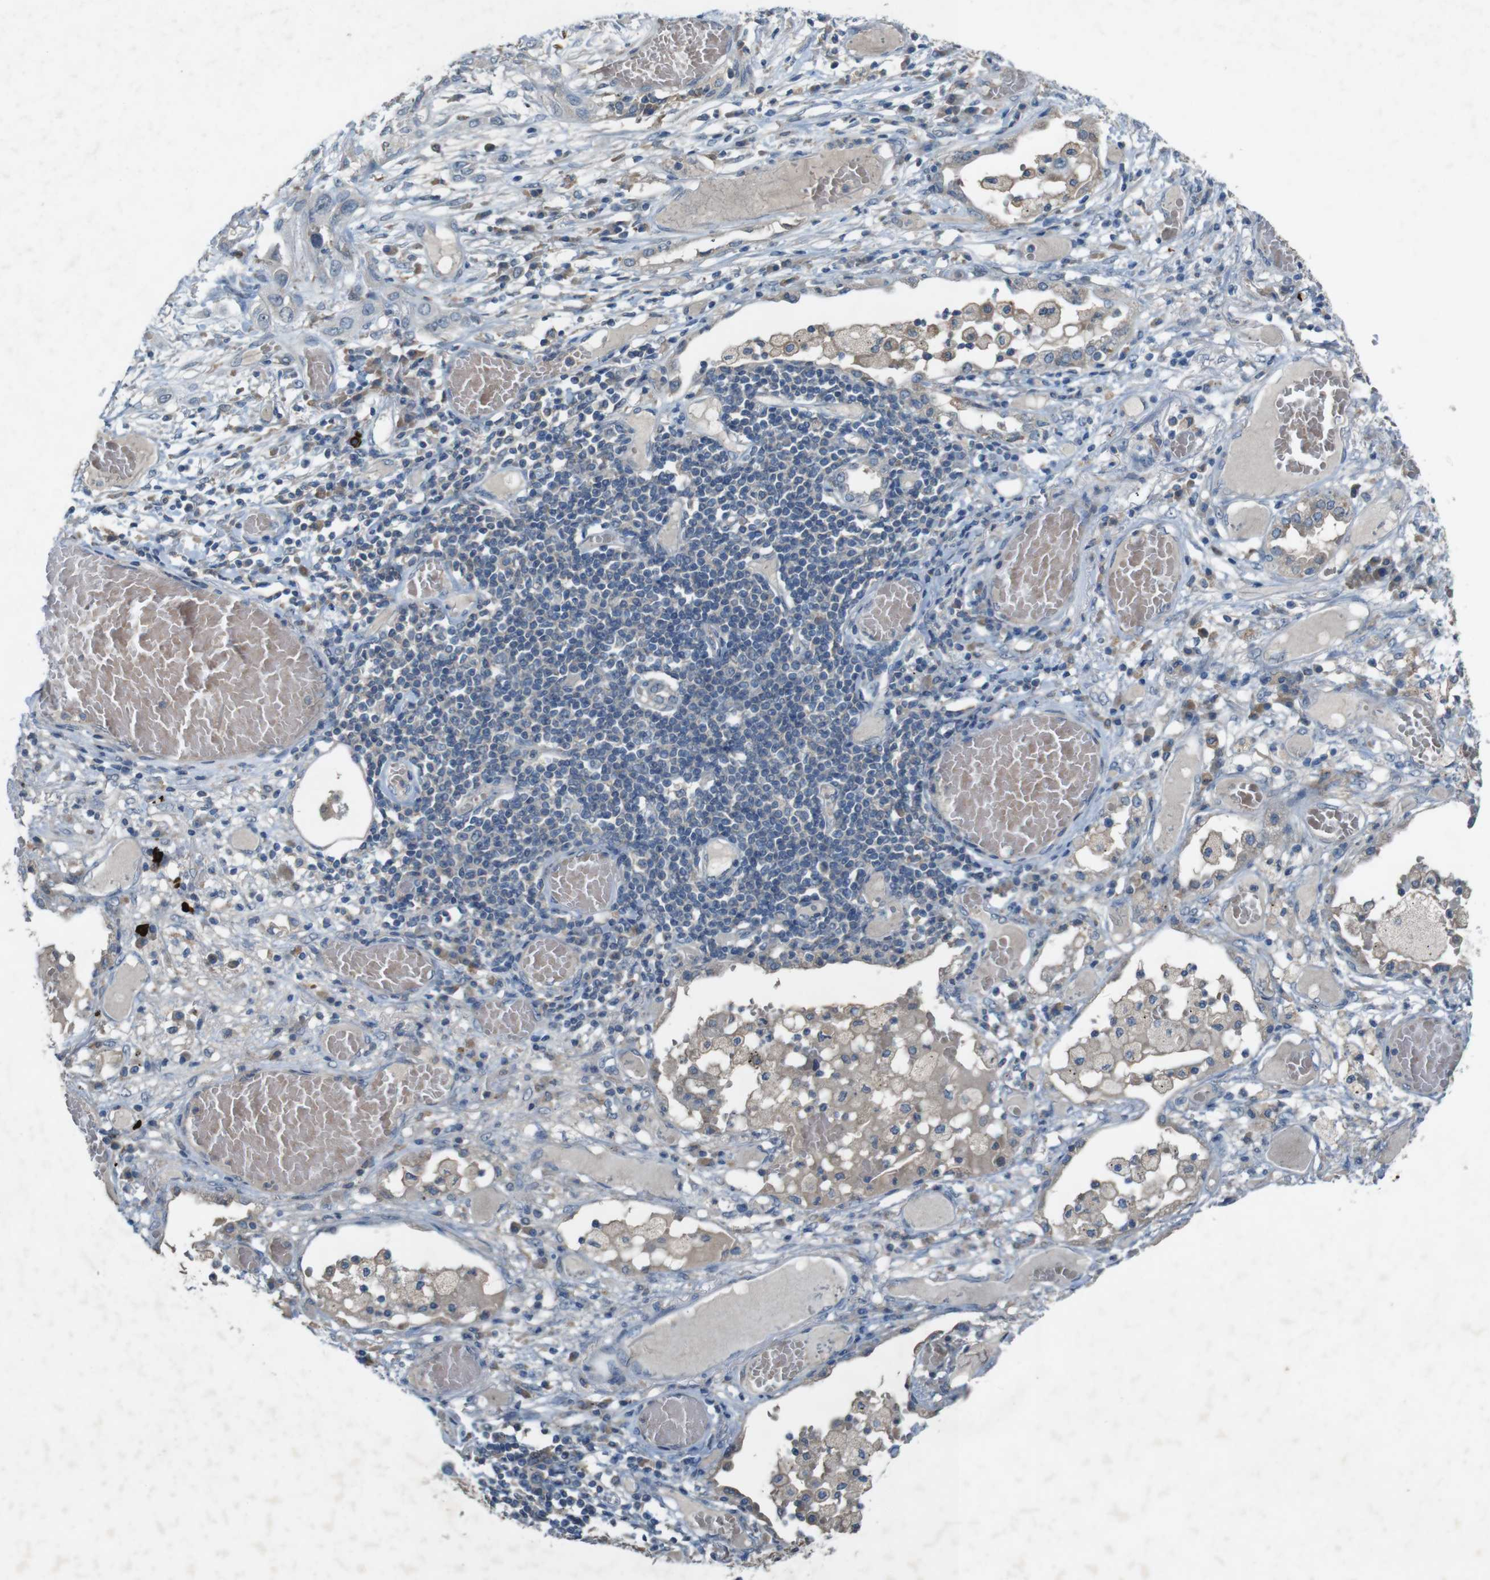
{"staining": {"intensity": "weak", "quantity": ">75%", "location": "cytoplasmic/membranous"}, "tissue": "lung cancer", "cell_type": "Tumor cells", "image_type": "cancer", "snomed": [{"axis": "morphology", "description": "Squamous cell carcinoma, NOS"}, {"axis": "topography", "description": "Lung"}], "caption": "Weak cytoplasmic/membranous staining for a protein is appreciated in about >75% of tumor cells of lung cancer (squamous cell carcinoma) using IHC.", "gene": "MOGAT3", "patient": {"sex": "male", "age": 71}}